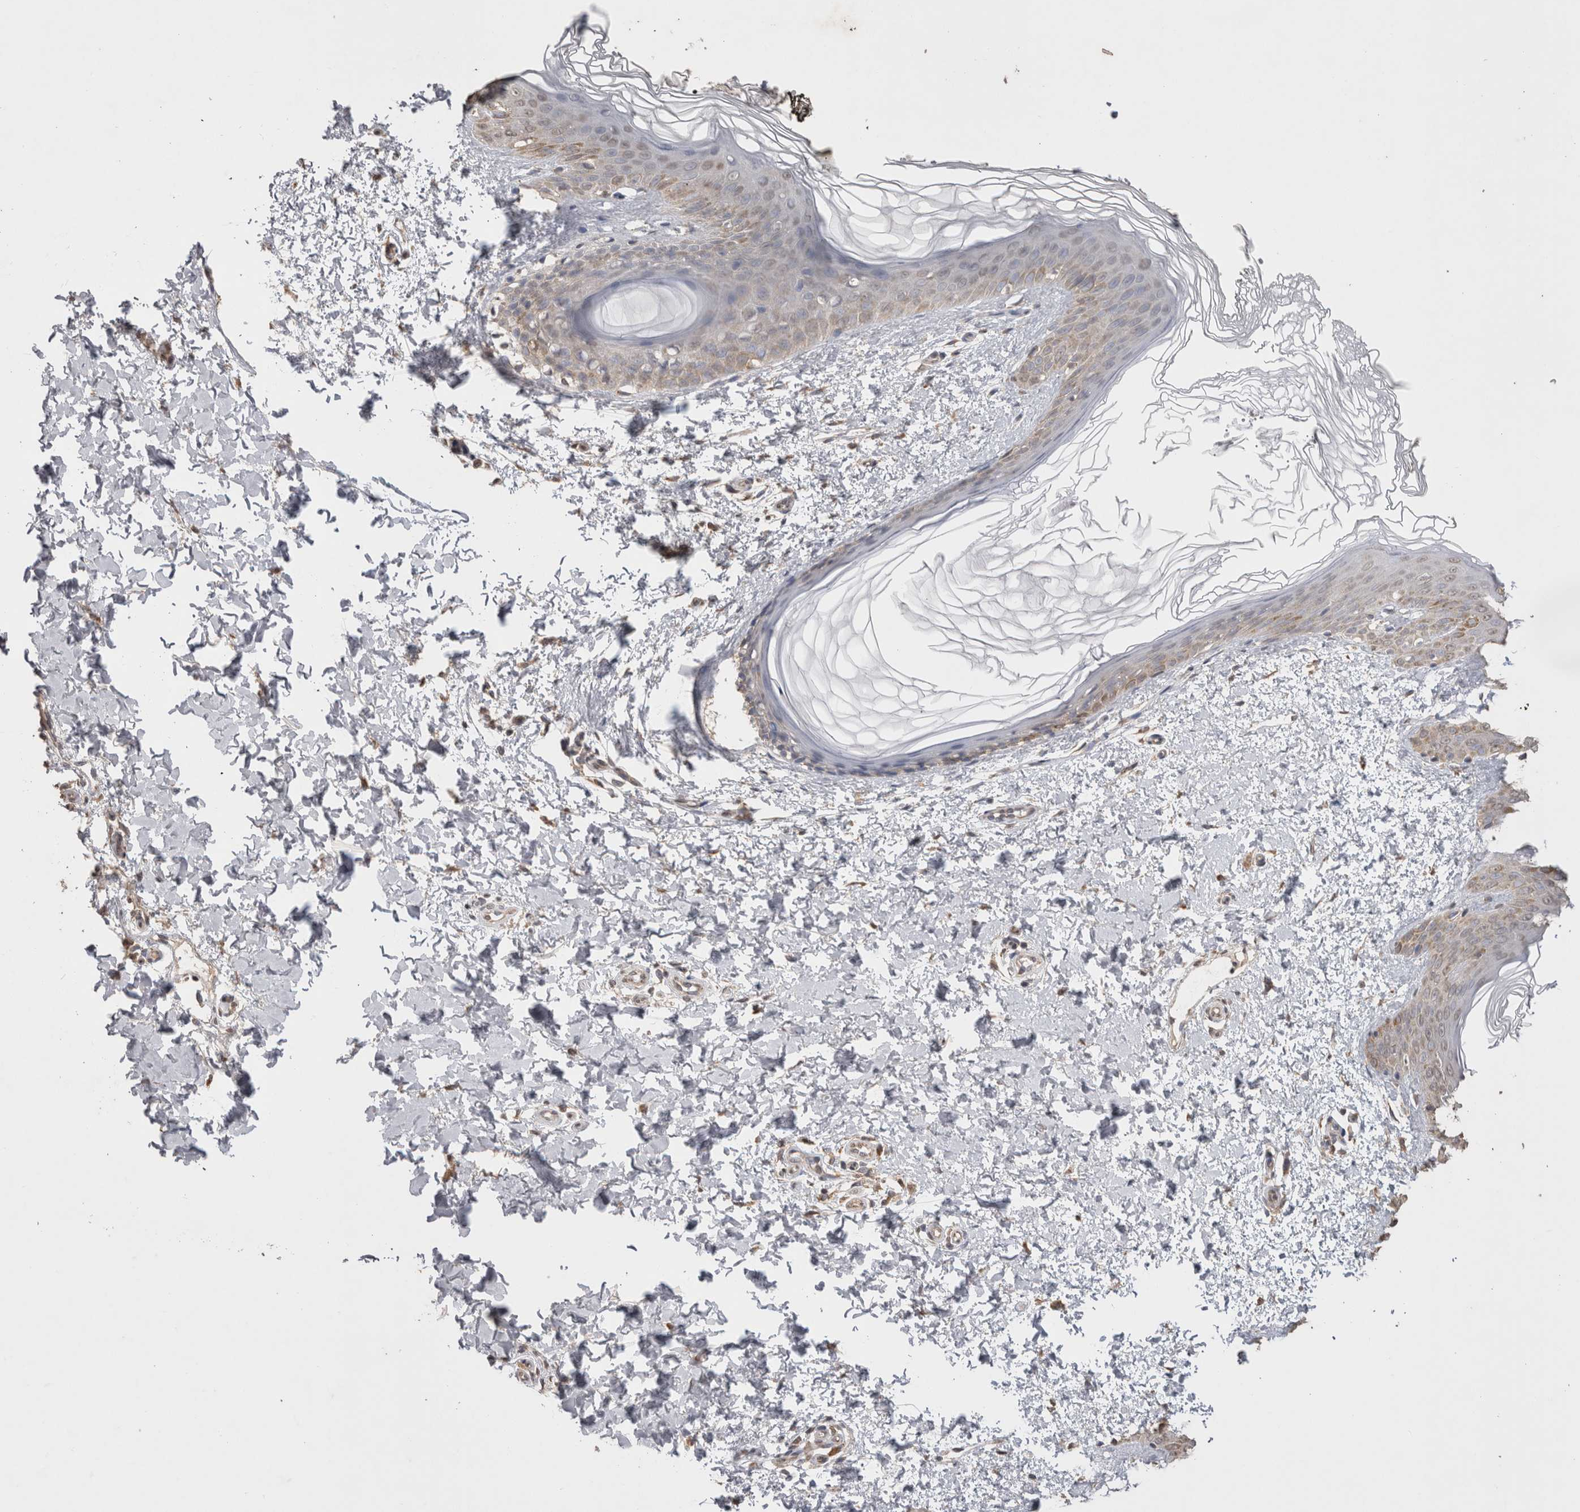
{"staining": {"intensity": "moderate", "quantity": "25%-75%", "location": "cytoplasmic/membranous"}, "tissue": "skin", "cell_type": "Fibroblasts", "image_type": "normal", "snomed": [{"axis": "morphology", "description": "Normal tissue, NOS"}, {"axis": "morphology", "description": "Neoplasm, benign, NOS"}, {"axis": "topography", "description": "Skin"}, {"axis": "topography", "description": "Soft tissue"}], "caption": "Brown immunohistochemical staining in benign skin reveals moderate cytoplasmic/membranous staining in about 25%-75% of fibroblasts.", "gene": "NOMO1", "patient": {"sex": "male", "age": 26}}